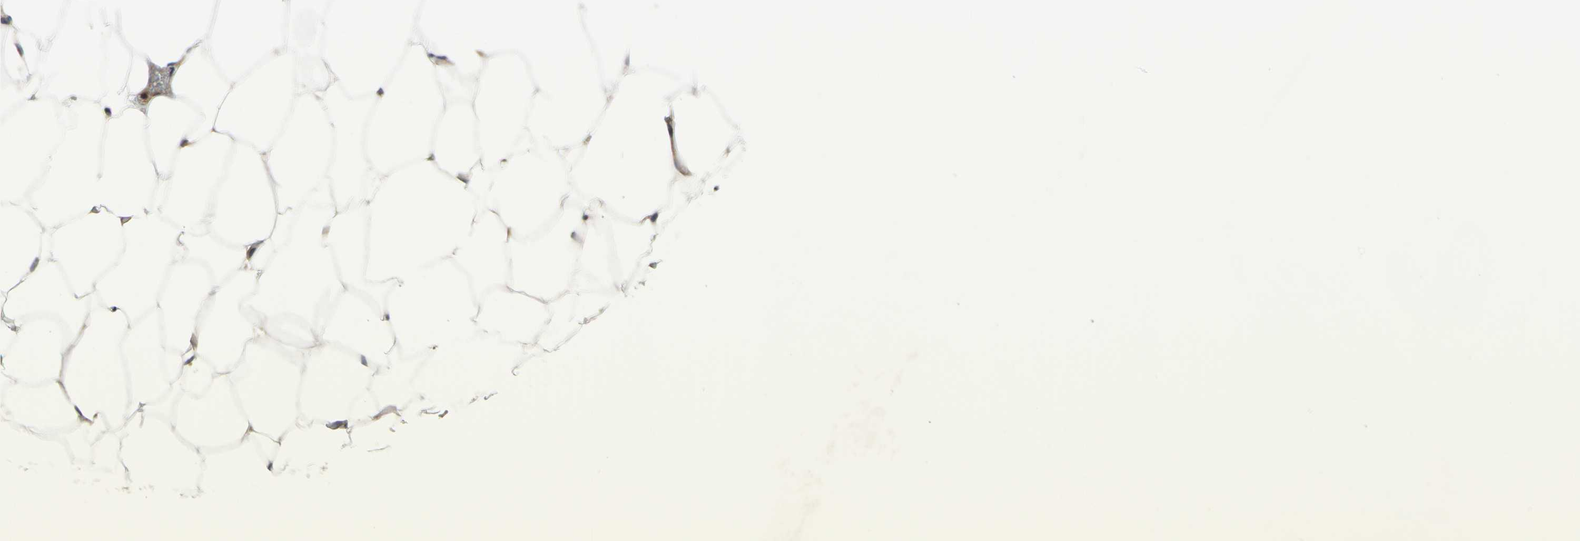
{"staining": {"intensity": "negative", "quantity": "none", "location": "none"}, "tissue": "adipose tissue", "cell_type": "Adipocytes", "image_type": "normal", "snomed": [{"axis": "morphology", "description": "Normal tissue, NOS"}, {"axis": "topography", "description": "Breast"}, {"axis": "topography", "description": "Adipose tissue"}], "caption": "High magnification brightfield microscopy of benign adipose tissue stained with DAB (3,3'-diaminobenzidine) (brown) and counterstained with hematoxylin (blue): adipocytes show no significant staining. The staining was performed using DAB (3,3'-diaminobenzidine) to visualize the protein expression in brown, while the nuclei were stained in blue with hematoxylin (Magnification: 20x).", "gene": "COMMD9", "patient": {"sex": "female", "age": 25}}